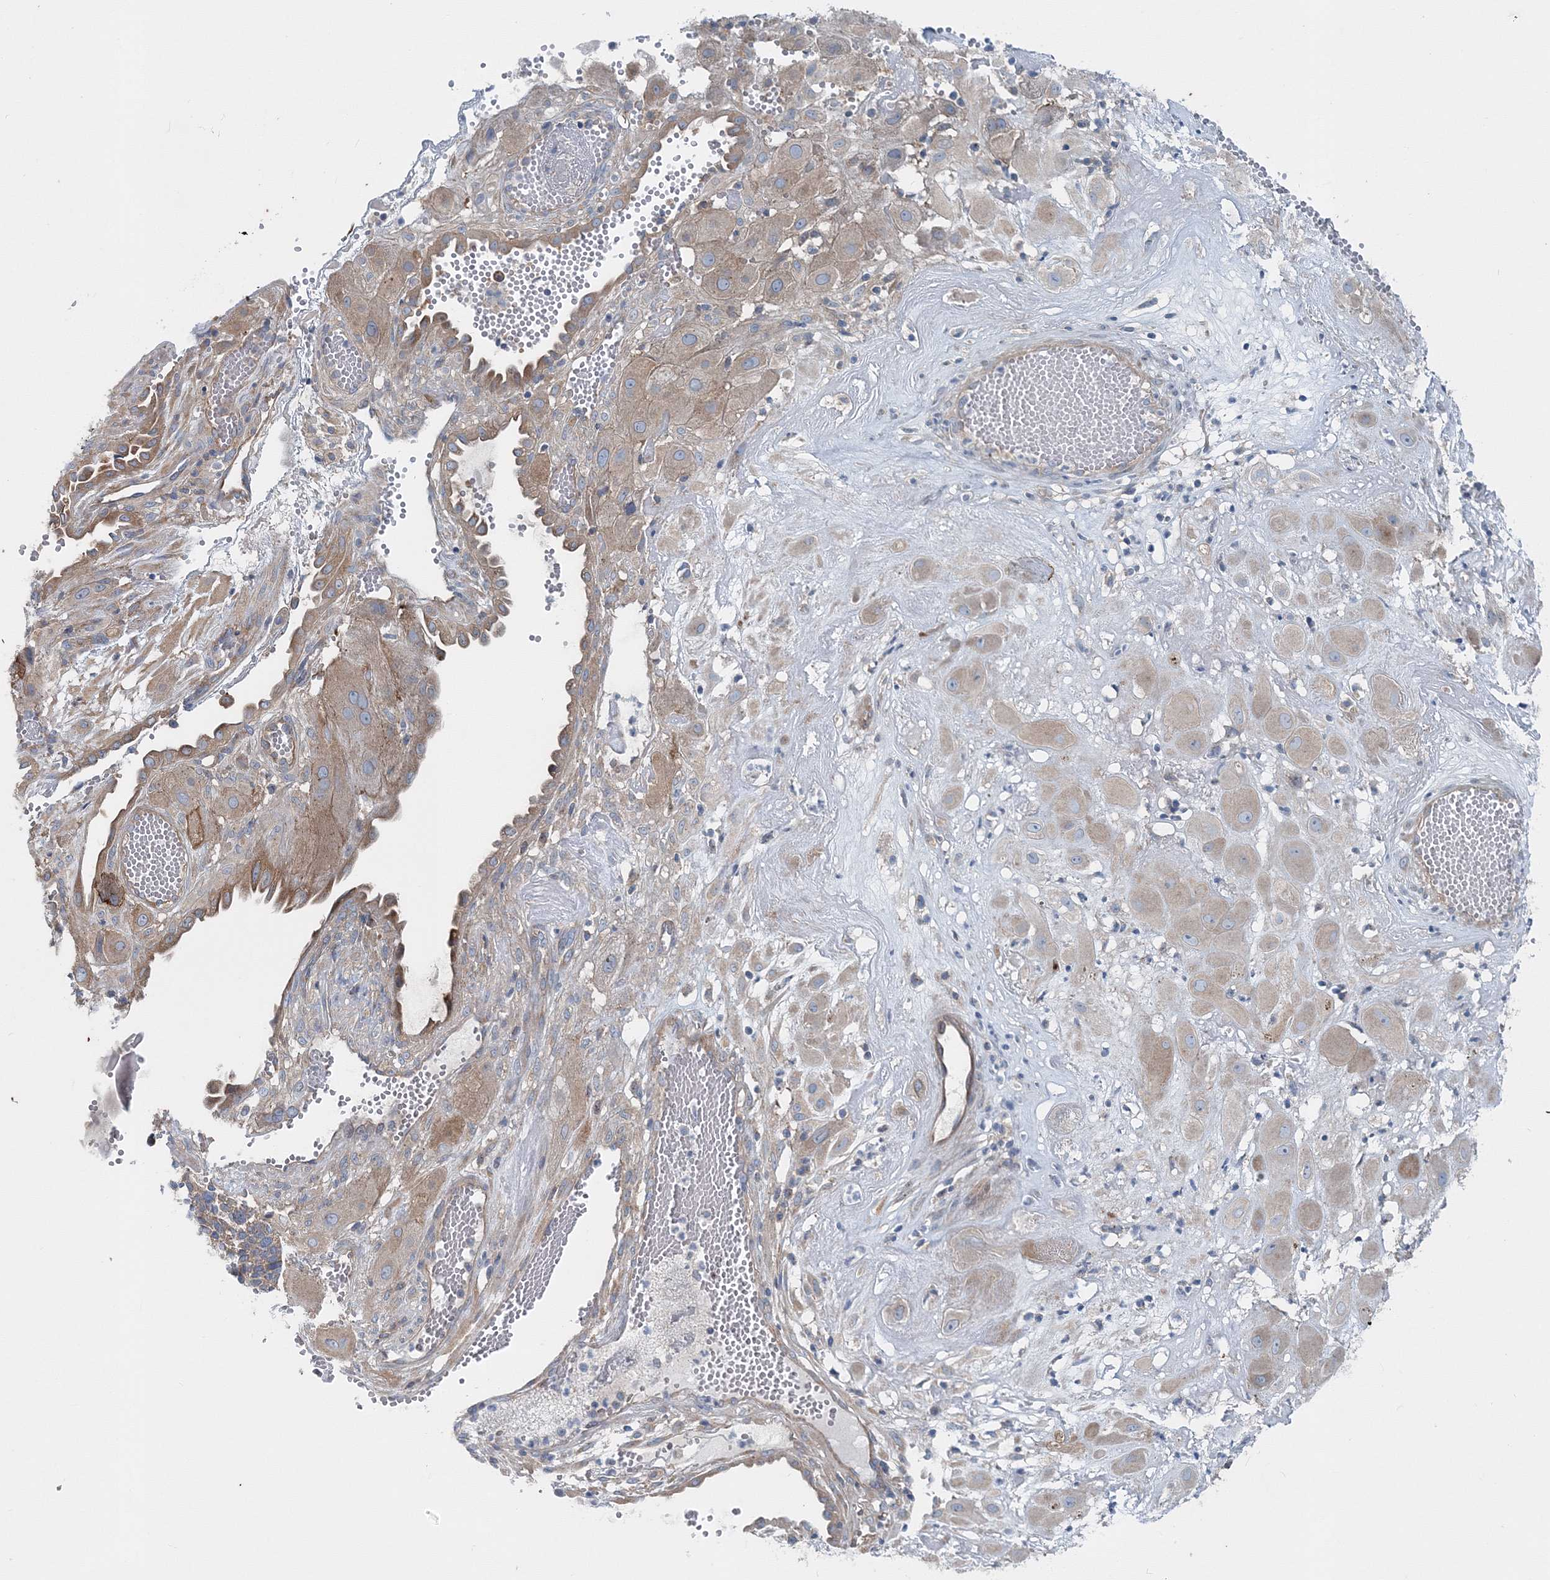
{"staining": {"intensity": "weak", "quantity": ">75%", "location": "cytoplasmic/membranous"}, "tissue": "cervical cancer", "cell_type": "Tumor cells", "image_type": "cancer", "snomed": [{"axis": "morphology", "description": "Squamous cell carcinoma, NOS"}, {"axis": "topography", "description": "Cervix"}], "caption": "Weak cytoplasmic/membranous staining for a protein is appreciated in about >75% of tumor cells of cervical cancer using IHC.", "gene": "MPHOSPH9", "patient": {"sex": "female", "age": 34}}